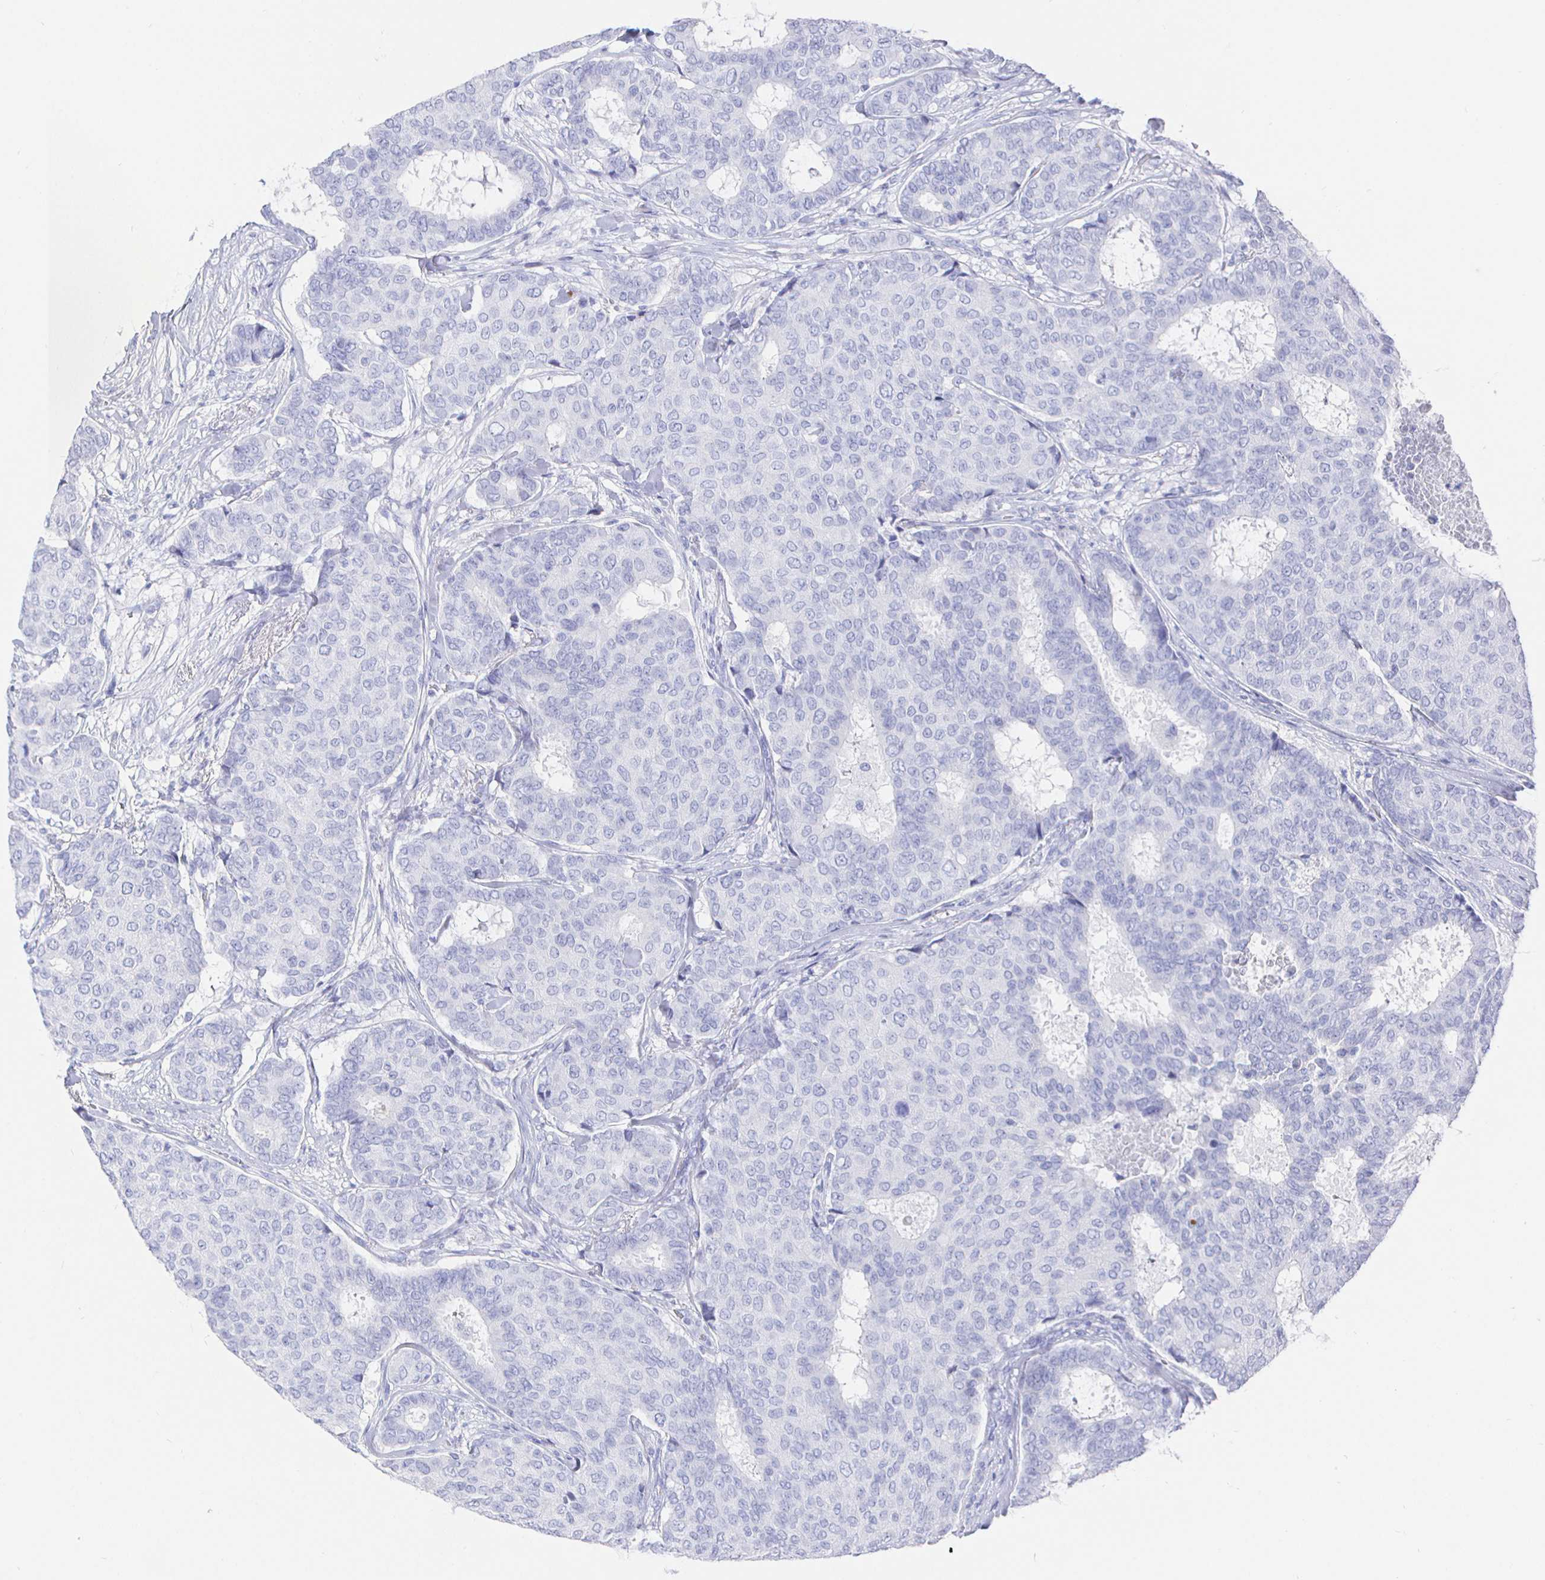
{"staining": {"intensity": "negative", "quantity": "none", "location": "none"}, "tissue": "breast cancer", "cell_type": "Tumor cells", "image_type": "cancer", "snomed": [{"axis": "morphology", "description": "Duct carcinoma"}, {"axis": "topography", "description": "Breast"}], "caption": "An immunohistochemistry micrograph of breast intraductal carcinoma is shown. There is no staining in tumor cells of breast intraductal carcinoma.", "gene": "CLCA1", "patient": {"sex": "female", "age": 75}}